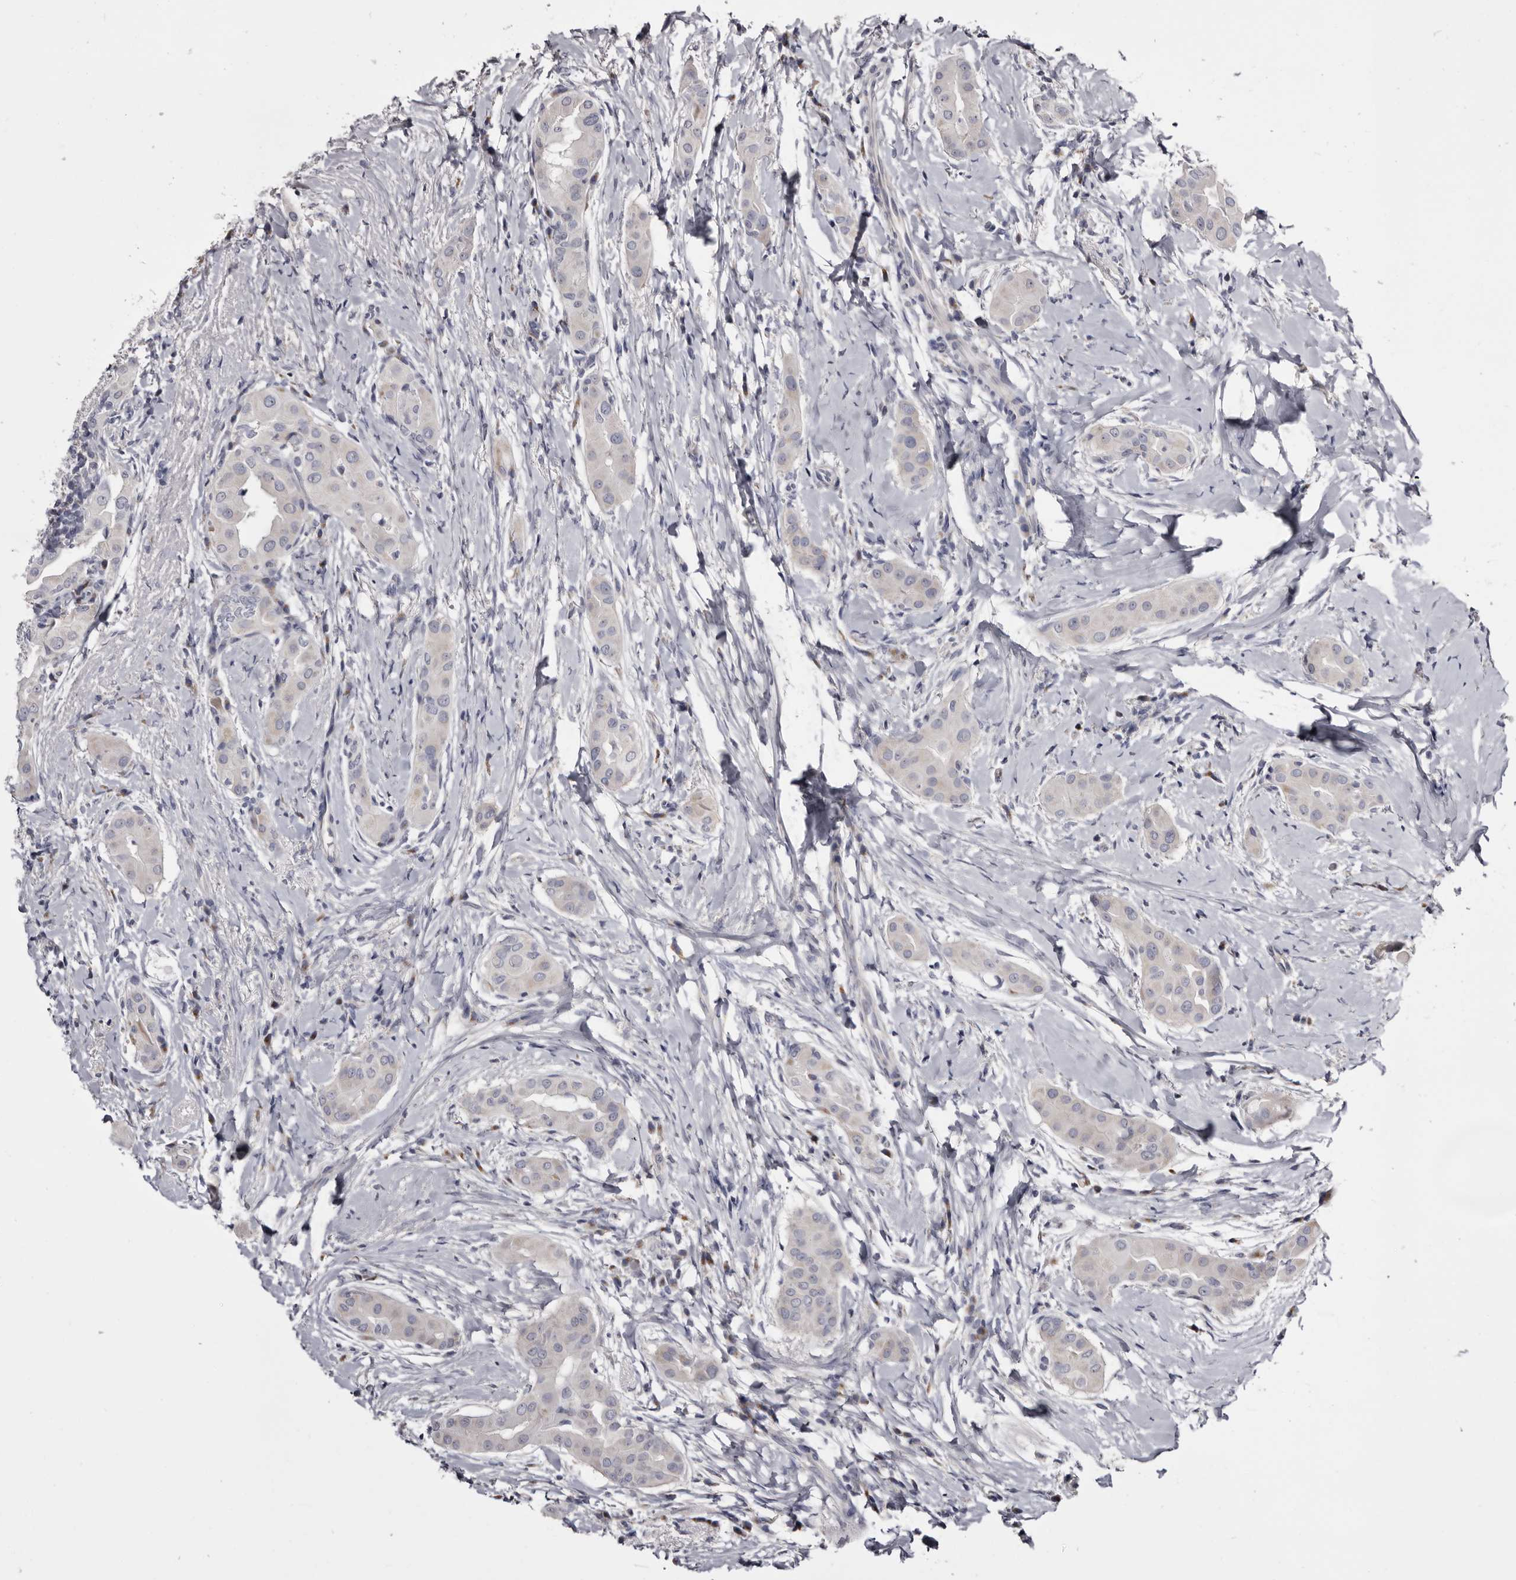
{"staining": {"intensity": "negative", "quantity": "none", "location": "none"}, "tissue": "thyroid cancer", "cell_type": "Tumor cells", "image_type": "cancer", "snomed": [{"axis": "morphology", "description": "Papillary adenocarcinoma, NOS"}, {"axis": "topography", "description": "Thyroid gland"}], "caption": "Immunohistochemical staining of human thyroid cancer (papillary adenocarcinoma) demonstrates no significant expression in tumor cells.", "gene": "CASQ1", "patient": {"sex": "male", "age": 33}}